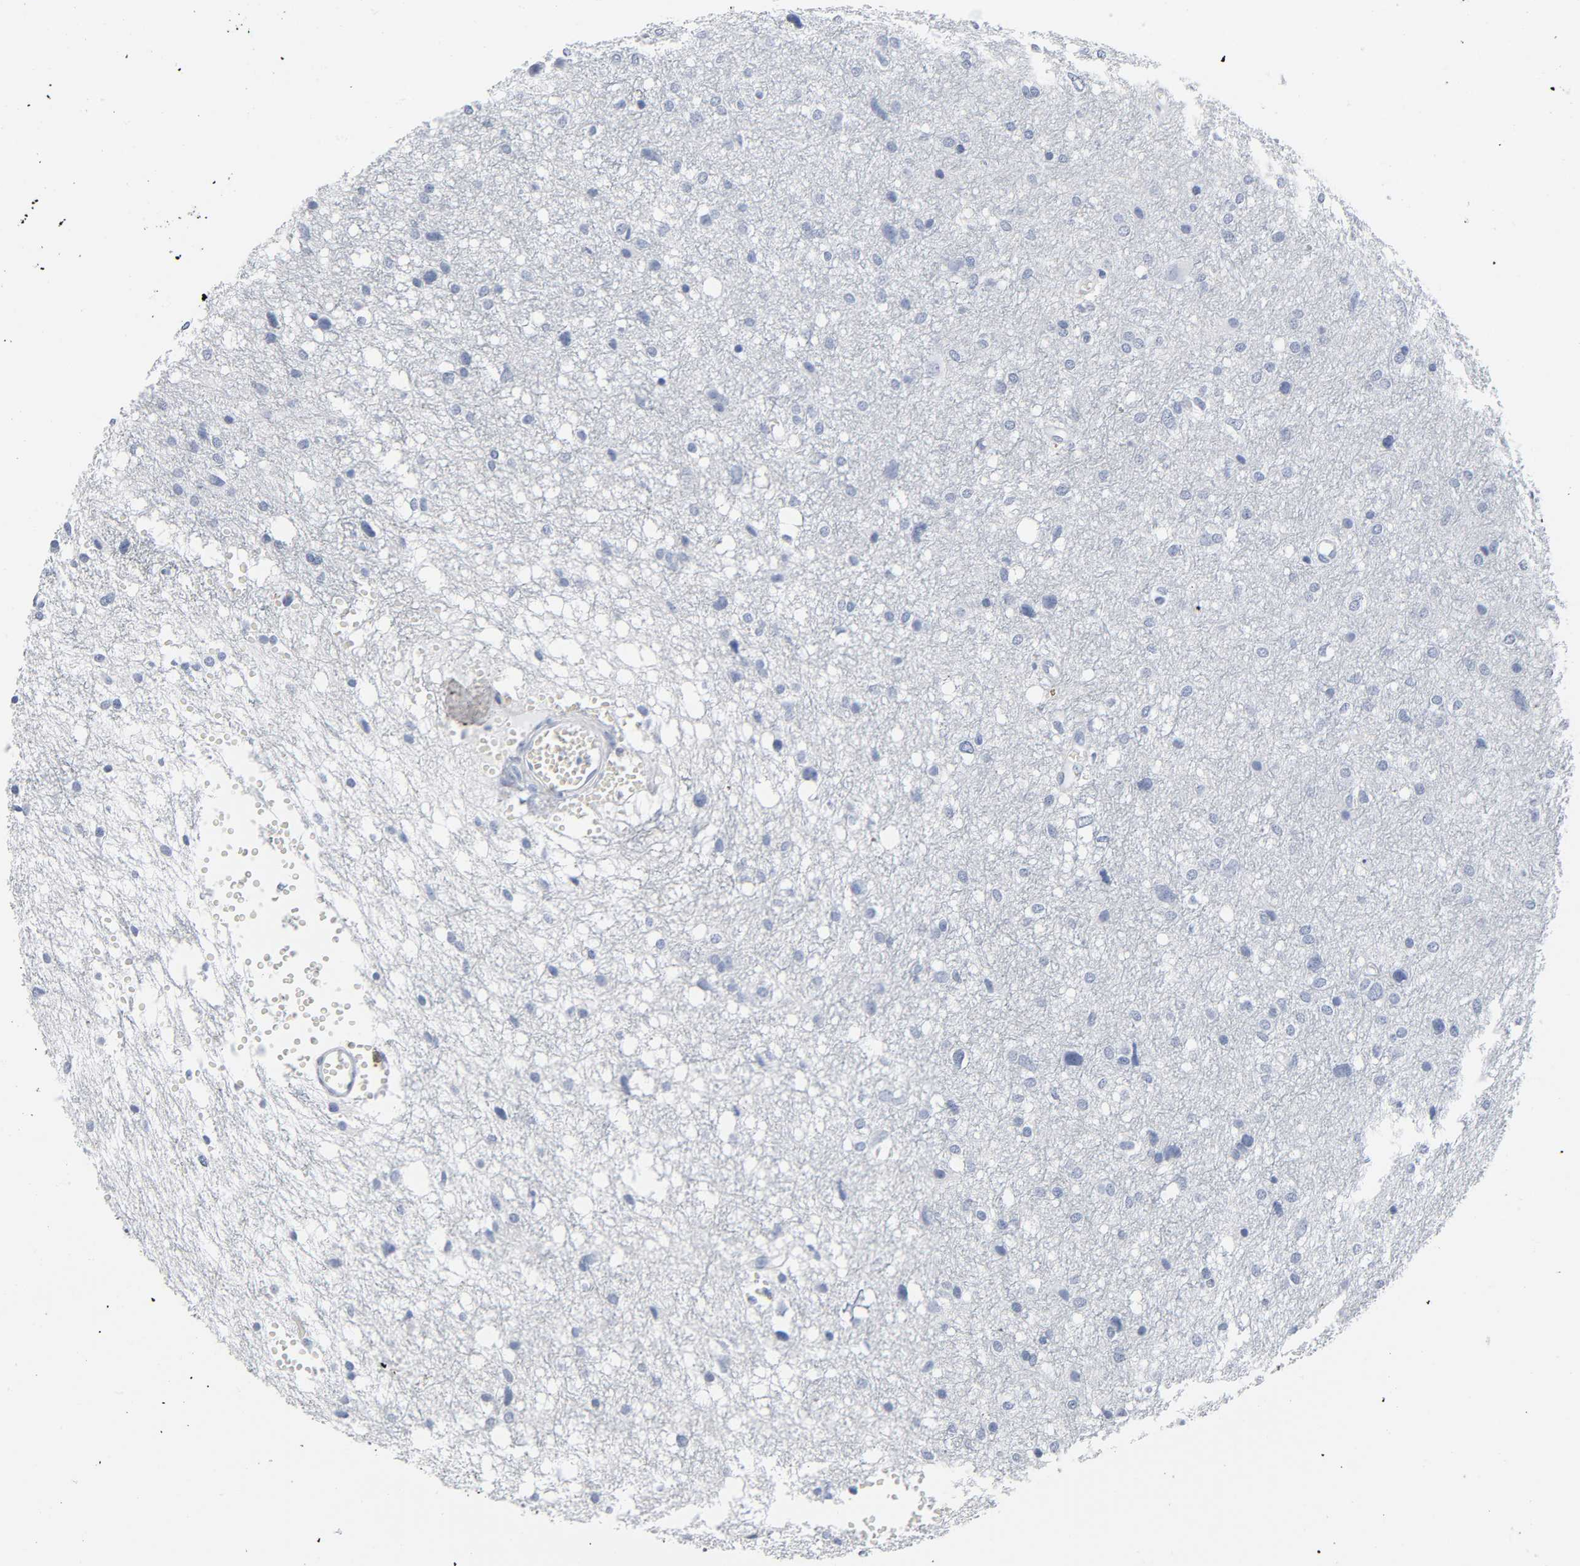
{"staining": {"intensity": "negative", "quantity": "none", "location": "none"}, "tissue": "glioma", "cell_type": "Tumor cells", "image_type": "cancer", "snomed": [{"axis": "morphology", "description": "Glioma, malignant, High grade"}, {"axis": "topography", "description": "Brain"}], "caption": "IHC of high-grade glioma (malignant) reveals no expression in tumor cells.", "gene": "DOK2", "patient": {"sex": "female", "age": 59}}